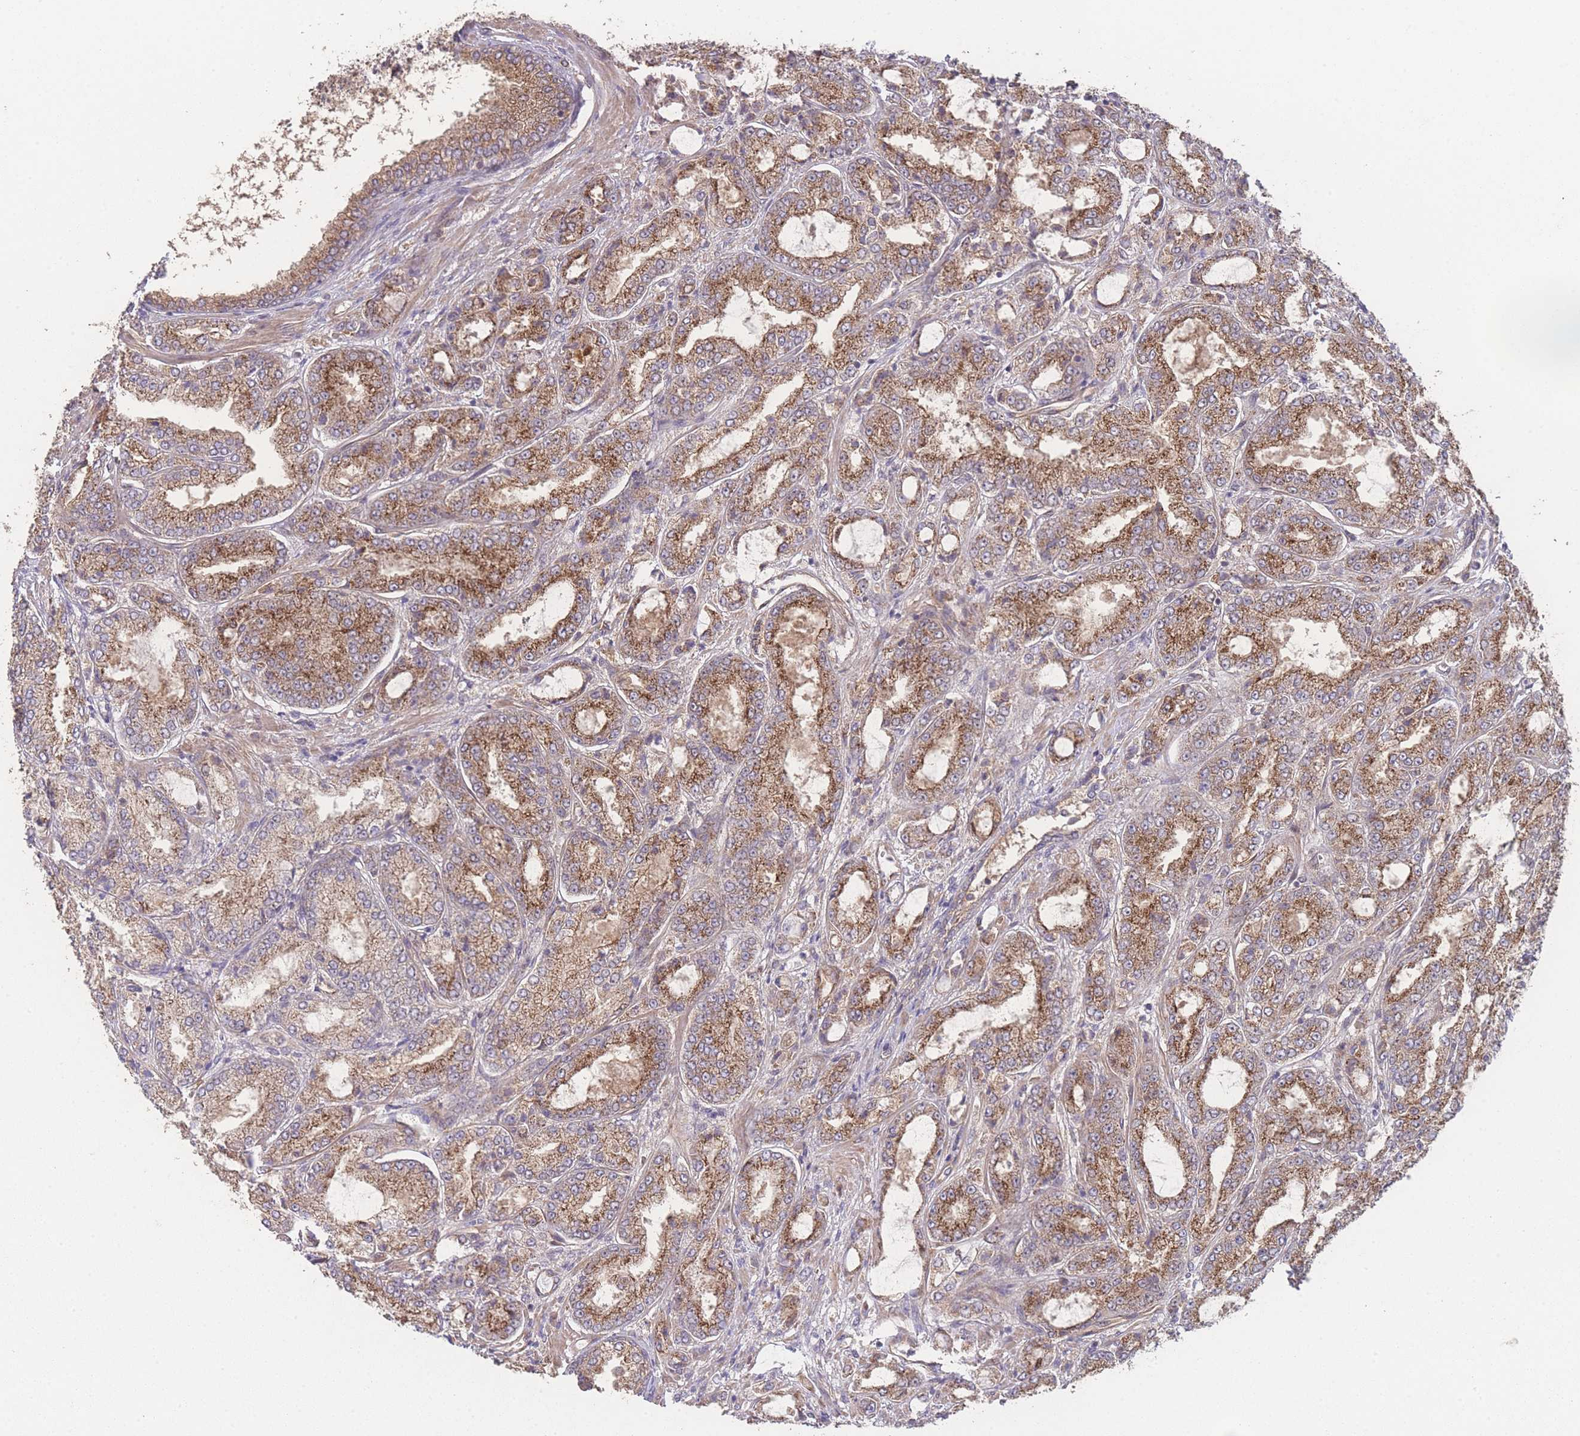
{"staining": {"intensity": "moderate", "quantity": ">75%", "location": "cytoplasmic/membranous"}, "tissue": "prostate cancer", "cell_type": "Tumor cells", "image_type": "cancer", "snomed": [{"axis": "morphology", "description": "Adenocarcinoma, High grade"}, {"axis": "topography", "description": "Prostate"}], "caption": "This is an image of IHC staining of prostate cancer (high-grade adenocarcinoma), which shows moderate positivity in the cytoplasmic/membranous of tumor cells.", "gene": "PXMP4", "patient": {"sex": "male", "age": 71}}